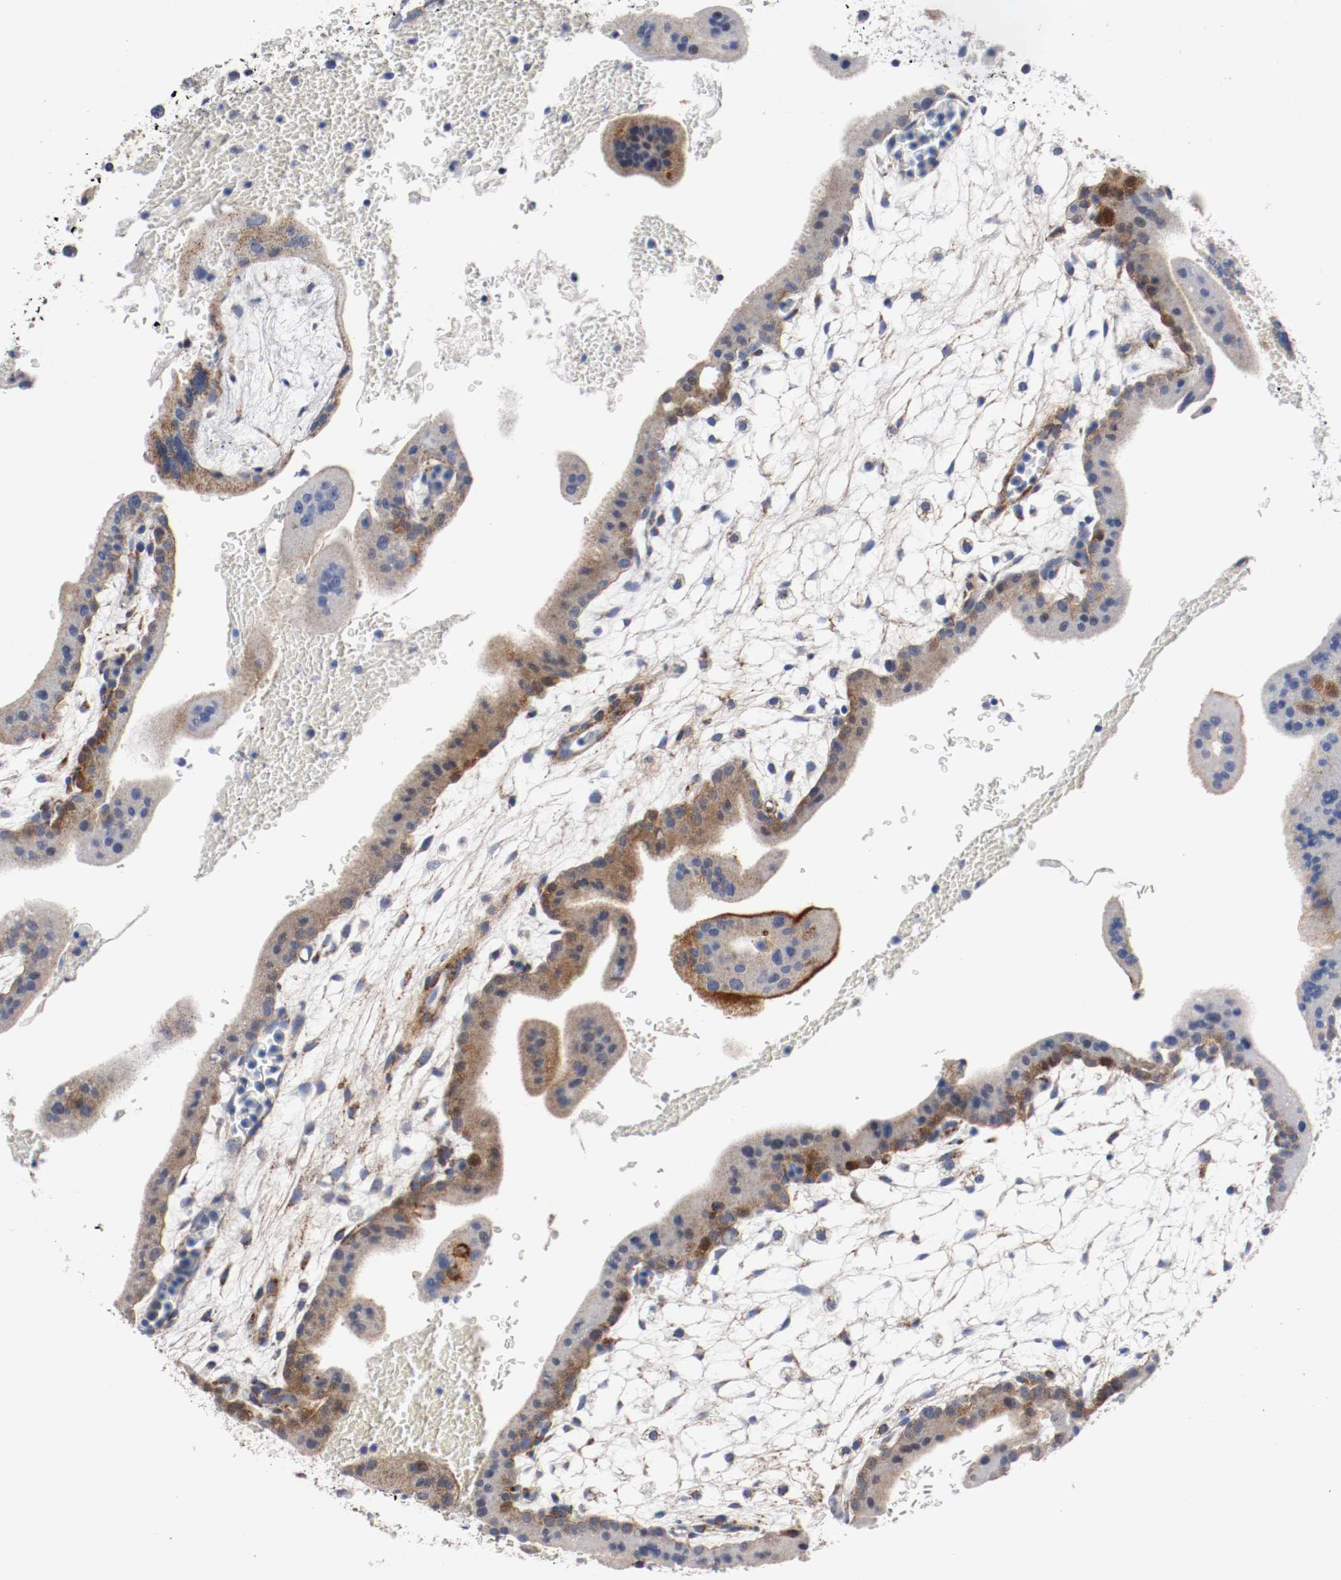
{"staining": {"intensity": "moderate", "quantity": "<25%", "location": "cytoplasmic/membranous"}, "tissue": "placenta", "cell_type": "Trophoblastic cells", "image_type": "normal", "snomed": [{"axis": "morphology", "description": "Normal tissue, NOS"}, {"axis": "topography", "description": "Placenta"}], "caption": "Immunohistochemistry (DAB) staining of normal human placenta exhibits moderate cytoplasmic/membranous protein positivity in about <25% of trophoblastic cells.", "gene": "TUBD1", "patient": {"sex": "female", "age": 35}}